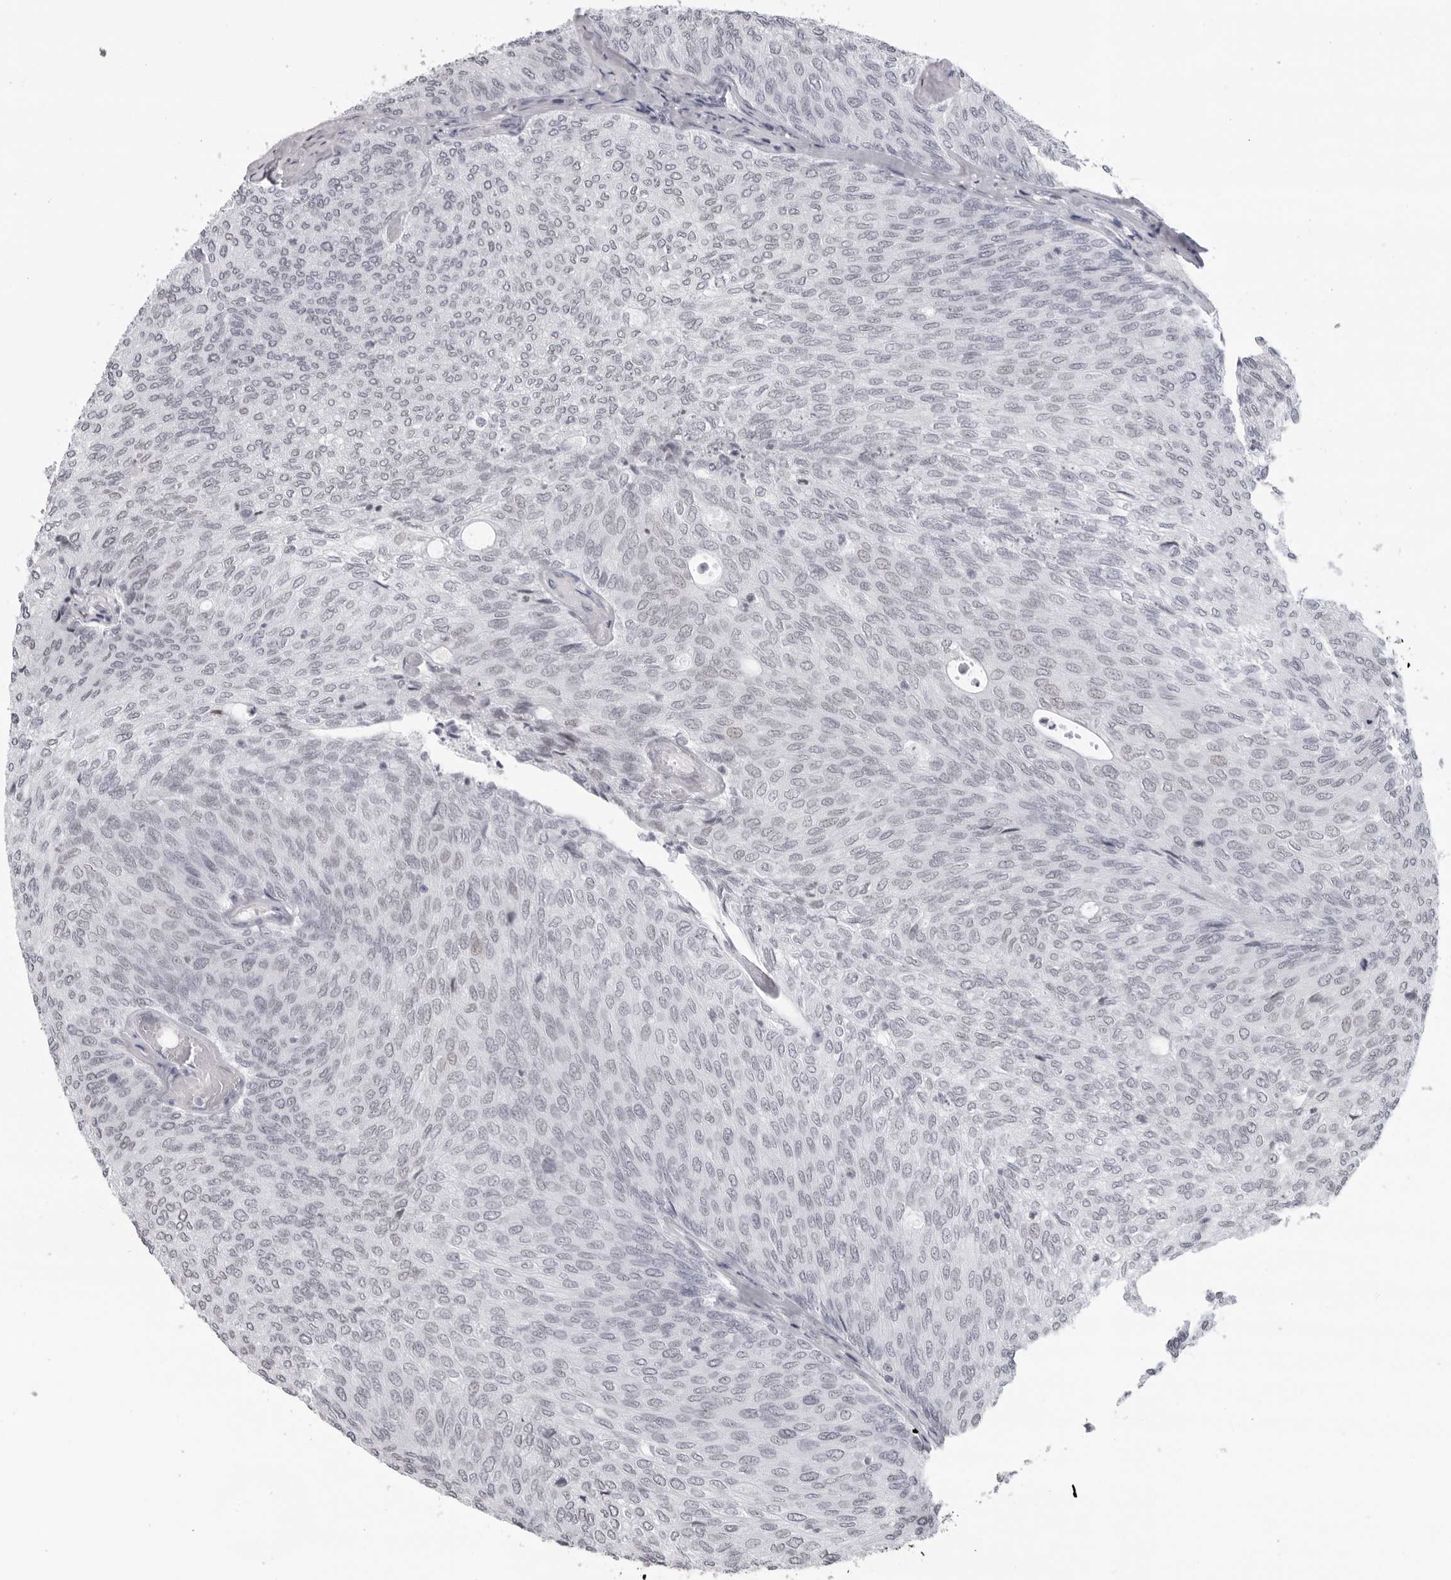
{"staining": {"intensity": "negative", "quantity": "none", "location": "none"}, "tissue": "urothelial cancer", "cell_type": "Tumor cells", "image_type": "cancer", "snomed": [{"axis": "morphology", "description": "Urothelial carcinoma, Low grade"}, {"axis": "topography", "description": "Urinary bladder"}], "caption": "An immunohistochemistry micrograph of low-grade urothelial carcinoma is shown. There is no staining in tumor cells of low-grade urothelial carcinoma.", "gene": "ESPN", "patient": {"sex": "female", "age": 79}}